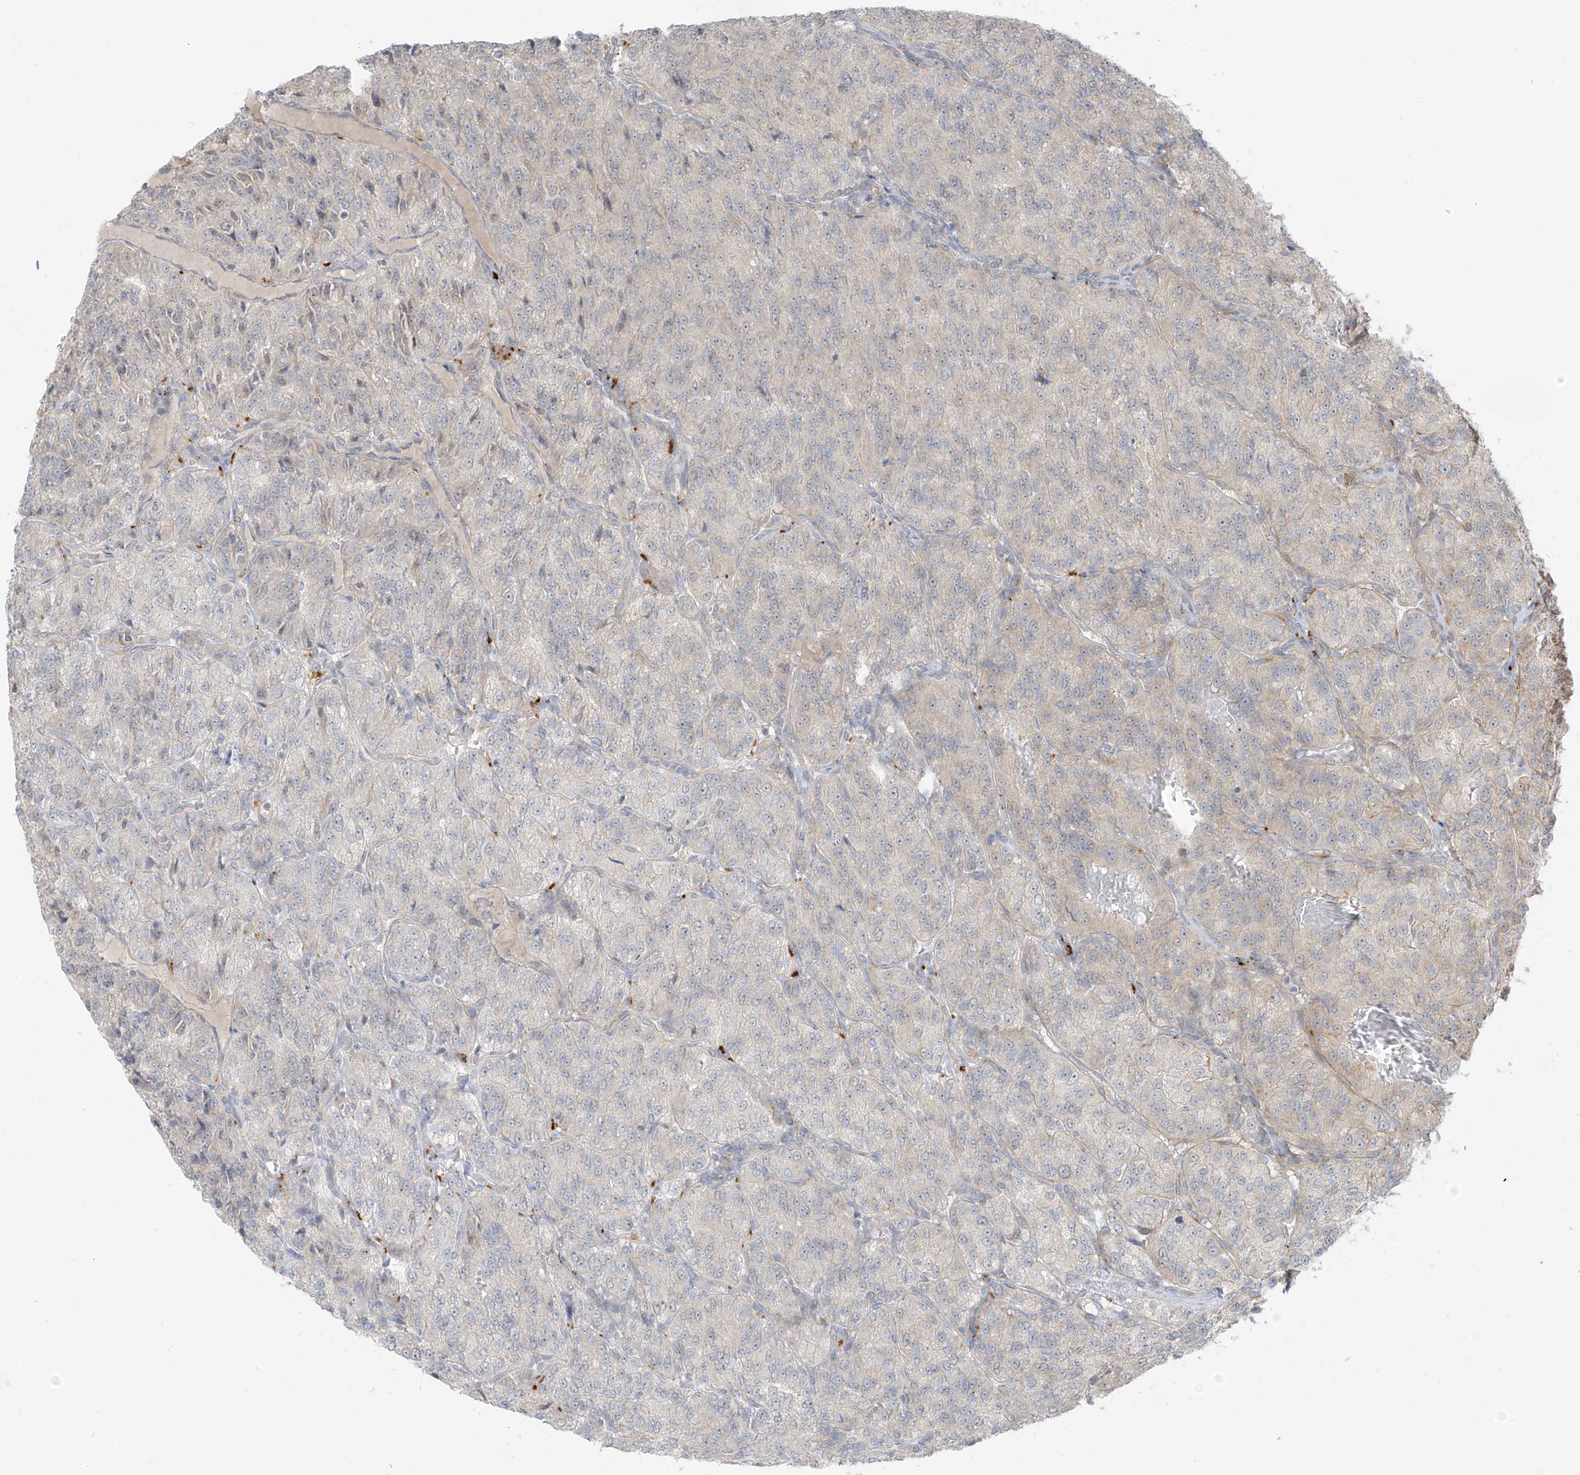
{"staining": {"intensity": "negative", "quantity": "none", "location": "none"}, "tissue": "renal cancer", "cell_type": "Tumor cells", "image_type": "cancer", "snomed": [{"axis": "morphology", "description": "Adenocarcinoma, NOS"}, {"axis": "topography", "description": "Kidney"}], "caption": "Adenocarcinoma (renal) stained for a protein using IHC exhibits no positivity tumor cells.", "gene": "HS6ST2", "patient": {"sex": "female", "age": 63}}